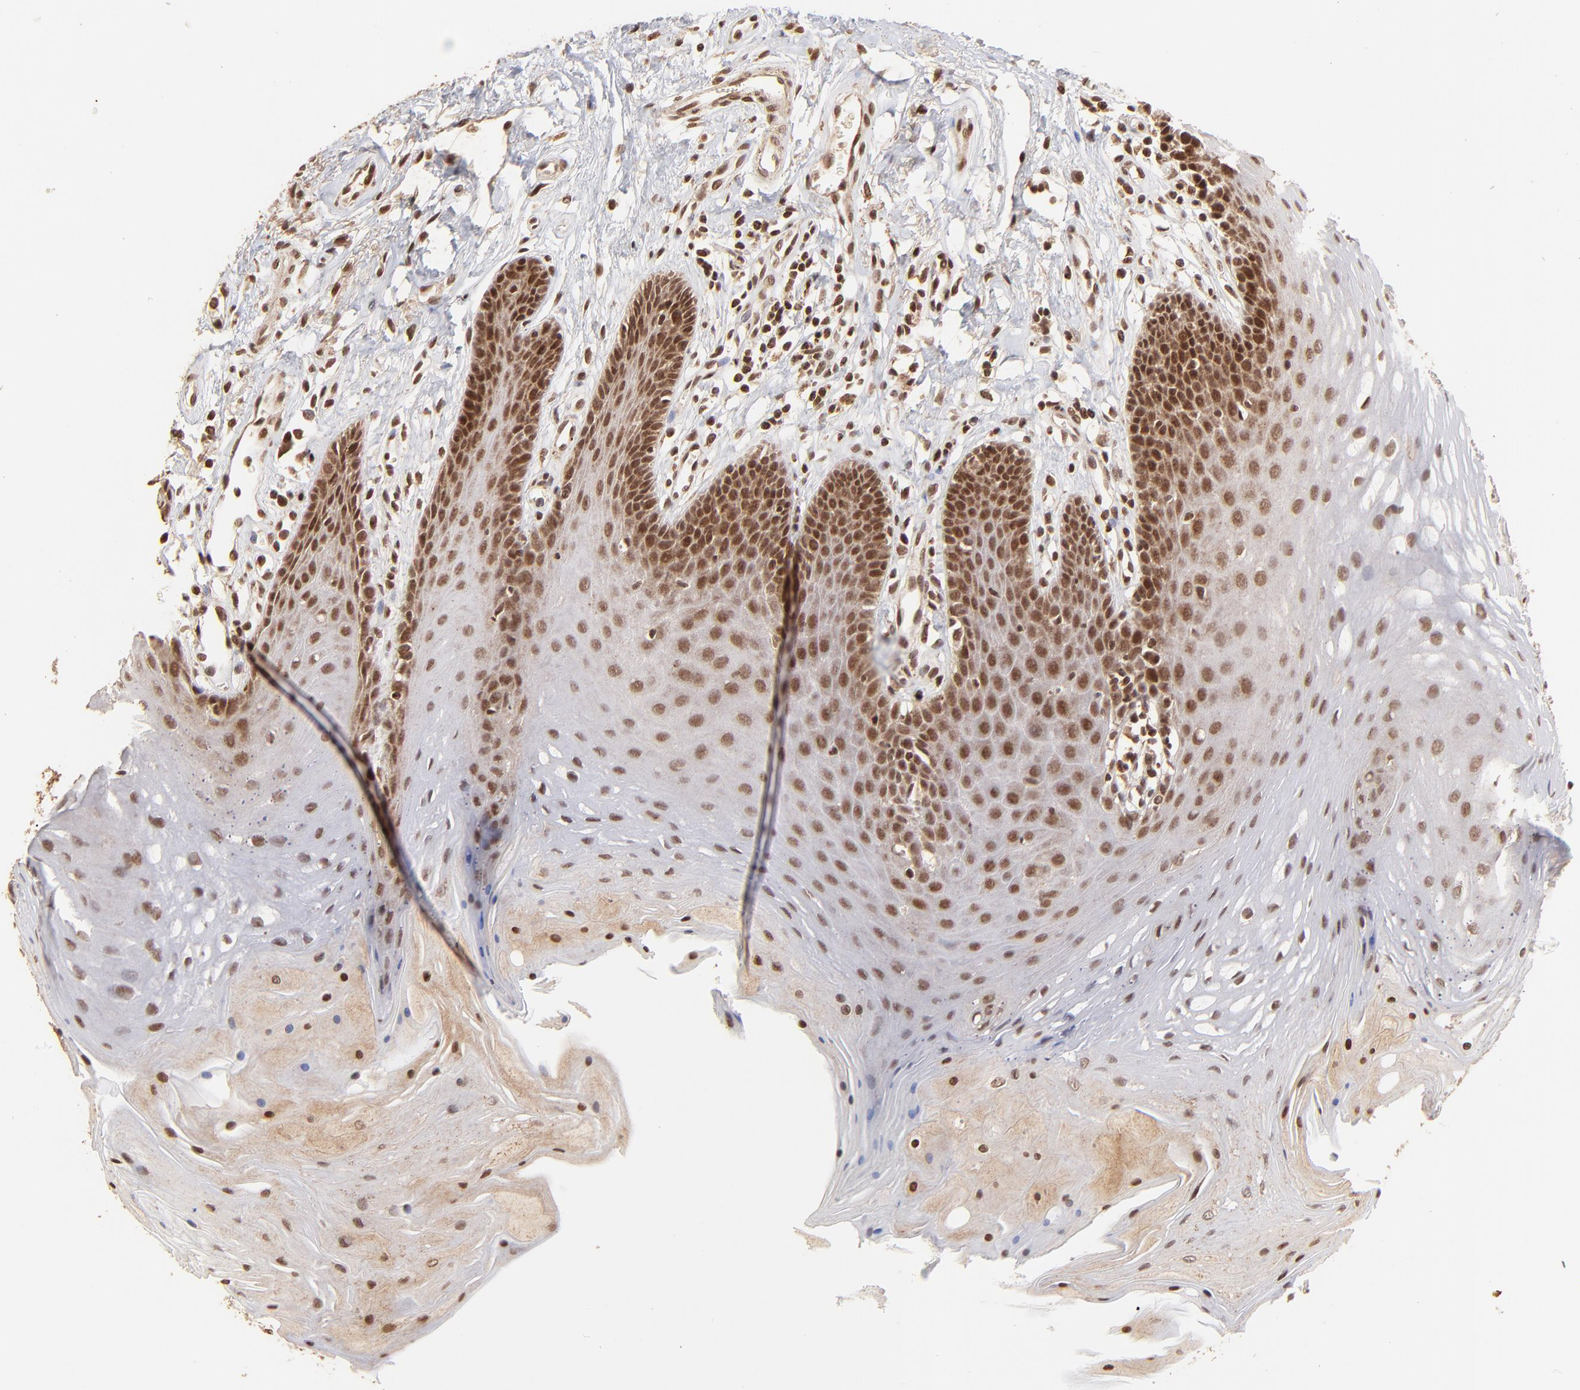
{"staining": {"intensity": "strong", "quantity": ">75%", "location": "nuclear"}, "tissue": "oral mucosa", "cell_type": "Squamous epithelial cells", "image_type": "normal", "snomed": [{"axis": "morphology", "description": "Normal tissue, NOS"}, {"axis": "topography", "description": "Oral tissue"}], "caption": "Immunohistochemistry histopathology image of unremarkable oral mucosa: oral mucosa stained using IHC reveals high levels of strong protein expression localized specifically in the nuclear of squamous epithelial cells, appearing as a nuclear brown color.", "gene": "MED15", "patient": {"sex": "male", "age": 62}}